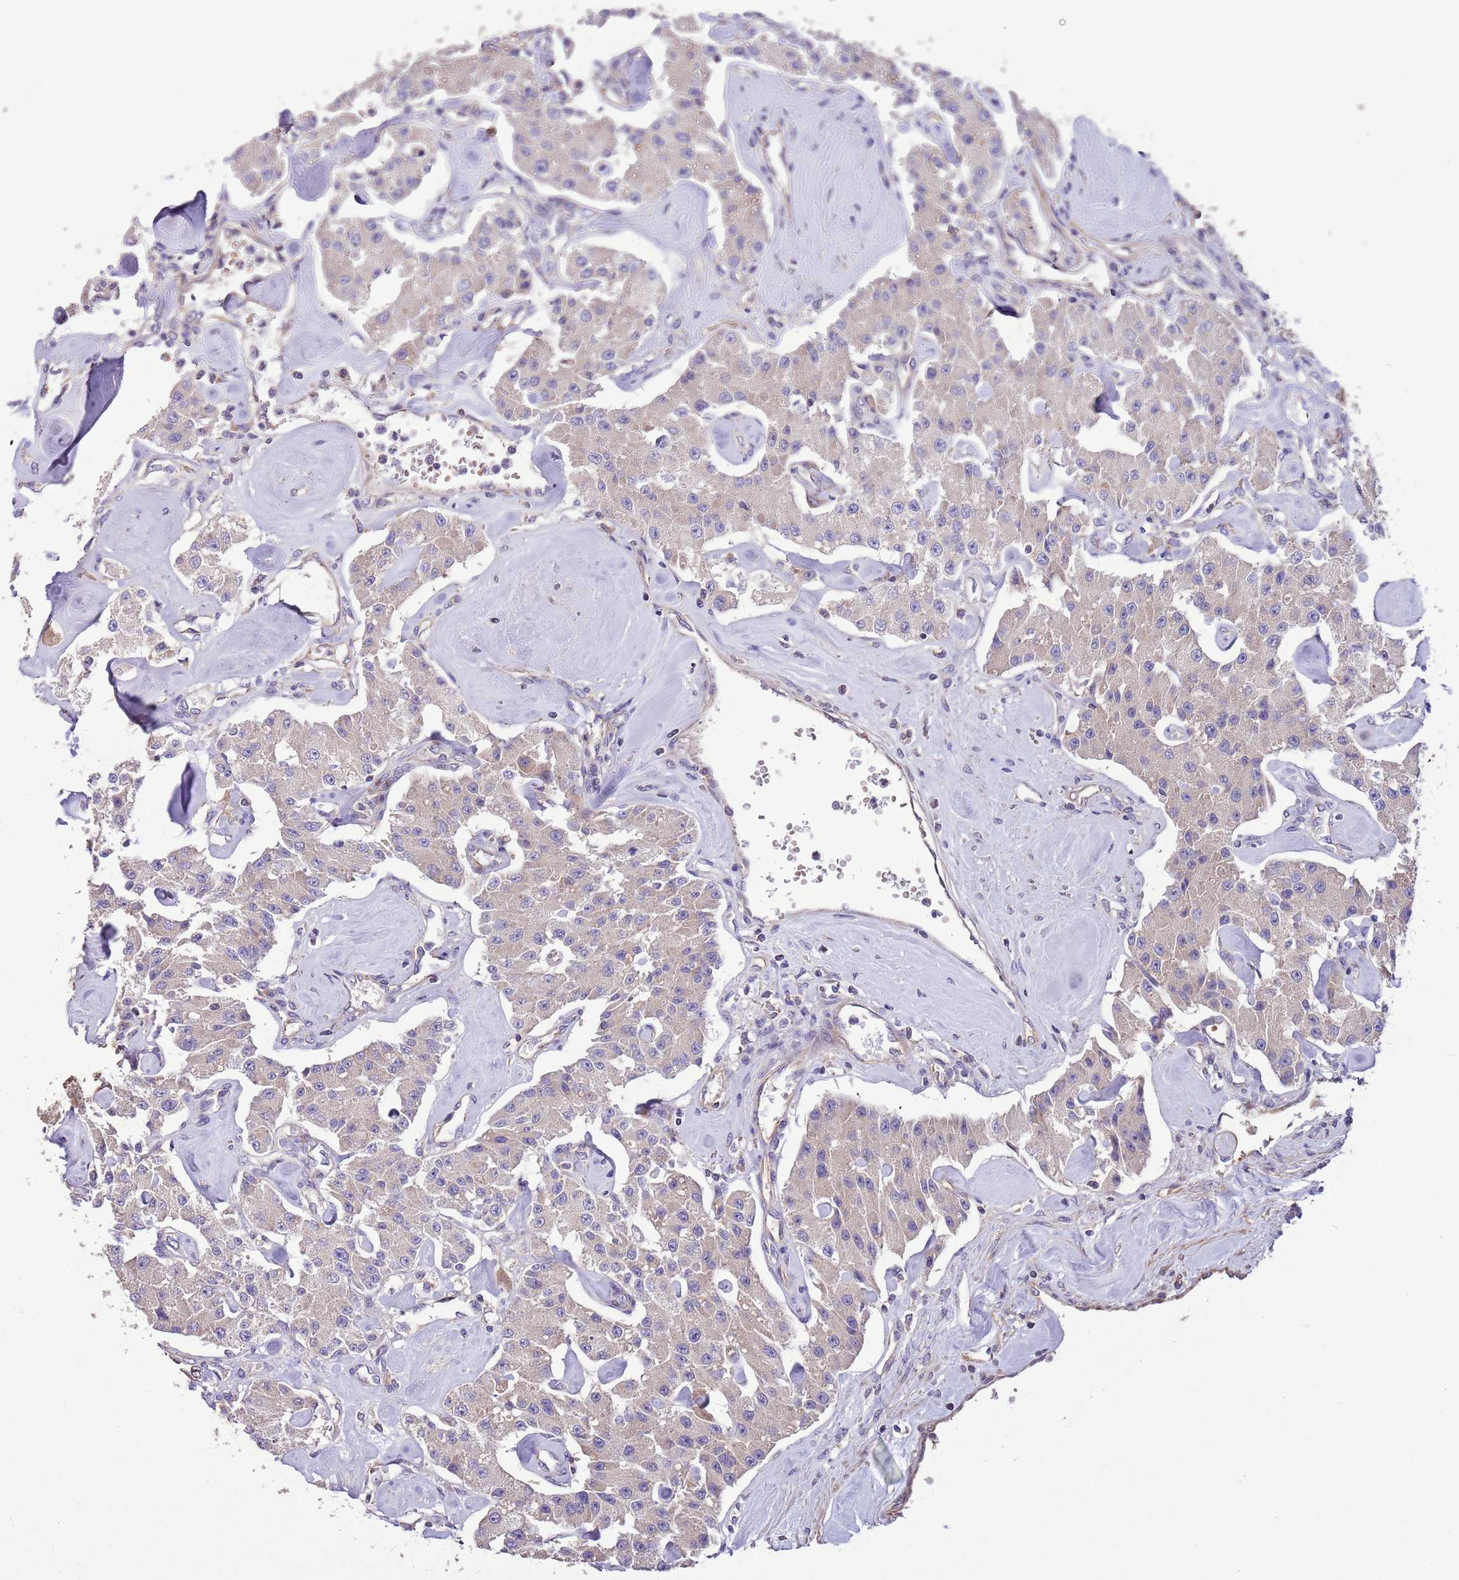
{"staining": {"intensity": "negative", "quantity": "none", "location": "none"}, "tissue": "carcinoid", "cell_type": "Tumor cells", "image_type": "cancer", "snomed": [{"axis": "morphology", "description": "Carcinoid, malignant, NOS"}, {"axis": "topography", "description": "Pancreas"}], "caption": "A high-resolution histopathology image shows immunohistochemistry staining of malignant carcinoid, which displays no significant expression in tumor cells. (Brightfield microscopy of DAB immunohistochemistry (IHC) at high magnification).", "gene": "FAM89B", "patient": {"sex": "male", "age": 41}}